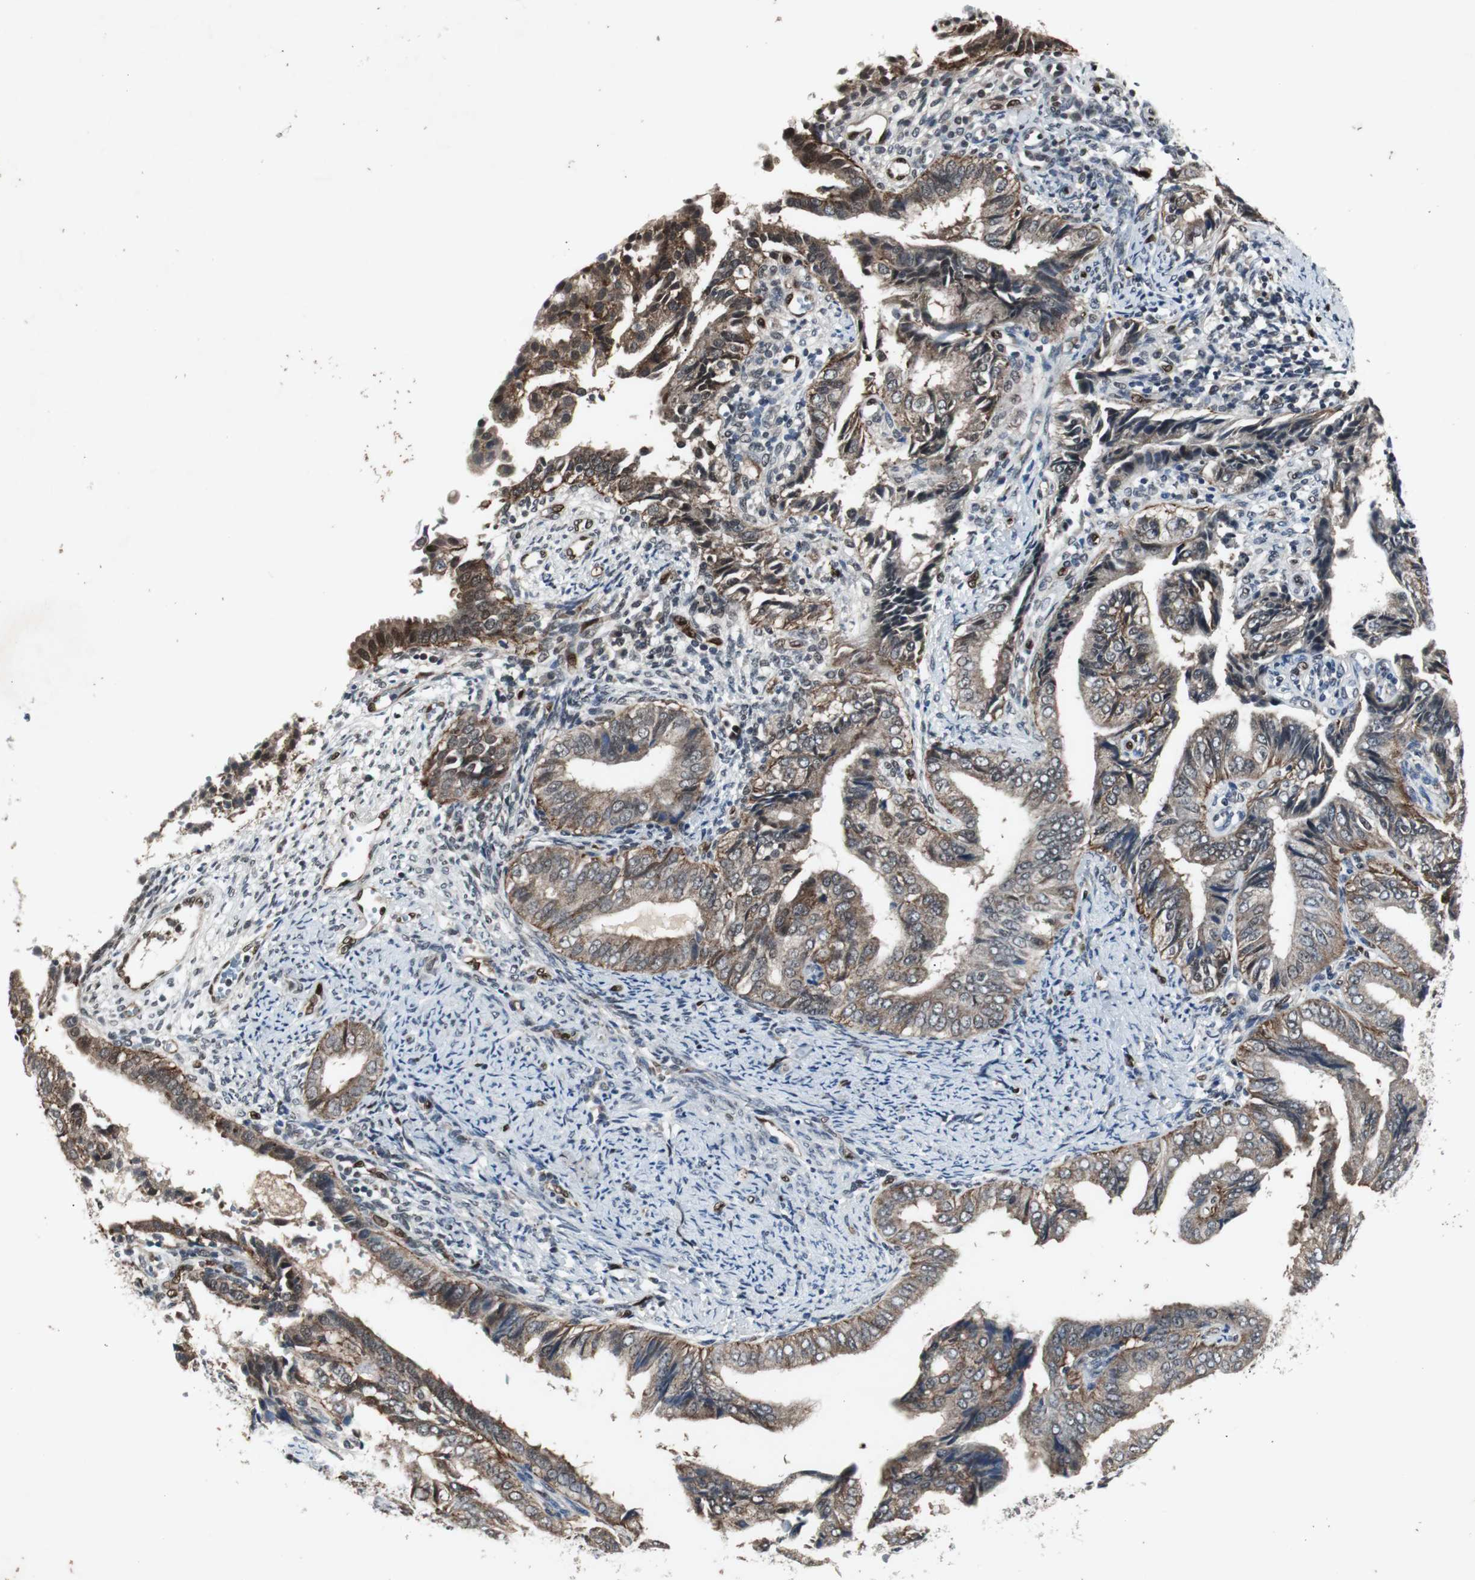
{"staining": {"intensity": "weak", "quantity": ">75%", "location": "cytoplasmic/membranous"}, "tissue": "endometrial cancer", "cell_type": "Tumor cells", "image_type": "cancer", "snomed": [{"axis": "morphology", "description": "Adenocarcinoma, NOS"}, {"axis": "topography", "description": "Endometrium"}], "caption": "Human endometrial adenocarcinoma stained for a protein (brown) reveals weak cytoplasmic/membranous positive staining in approximately >75% of tumor cells.", "gene": "SMAD1", "patient": {"sex": "female", "age": 58}}